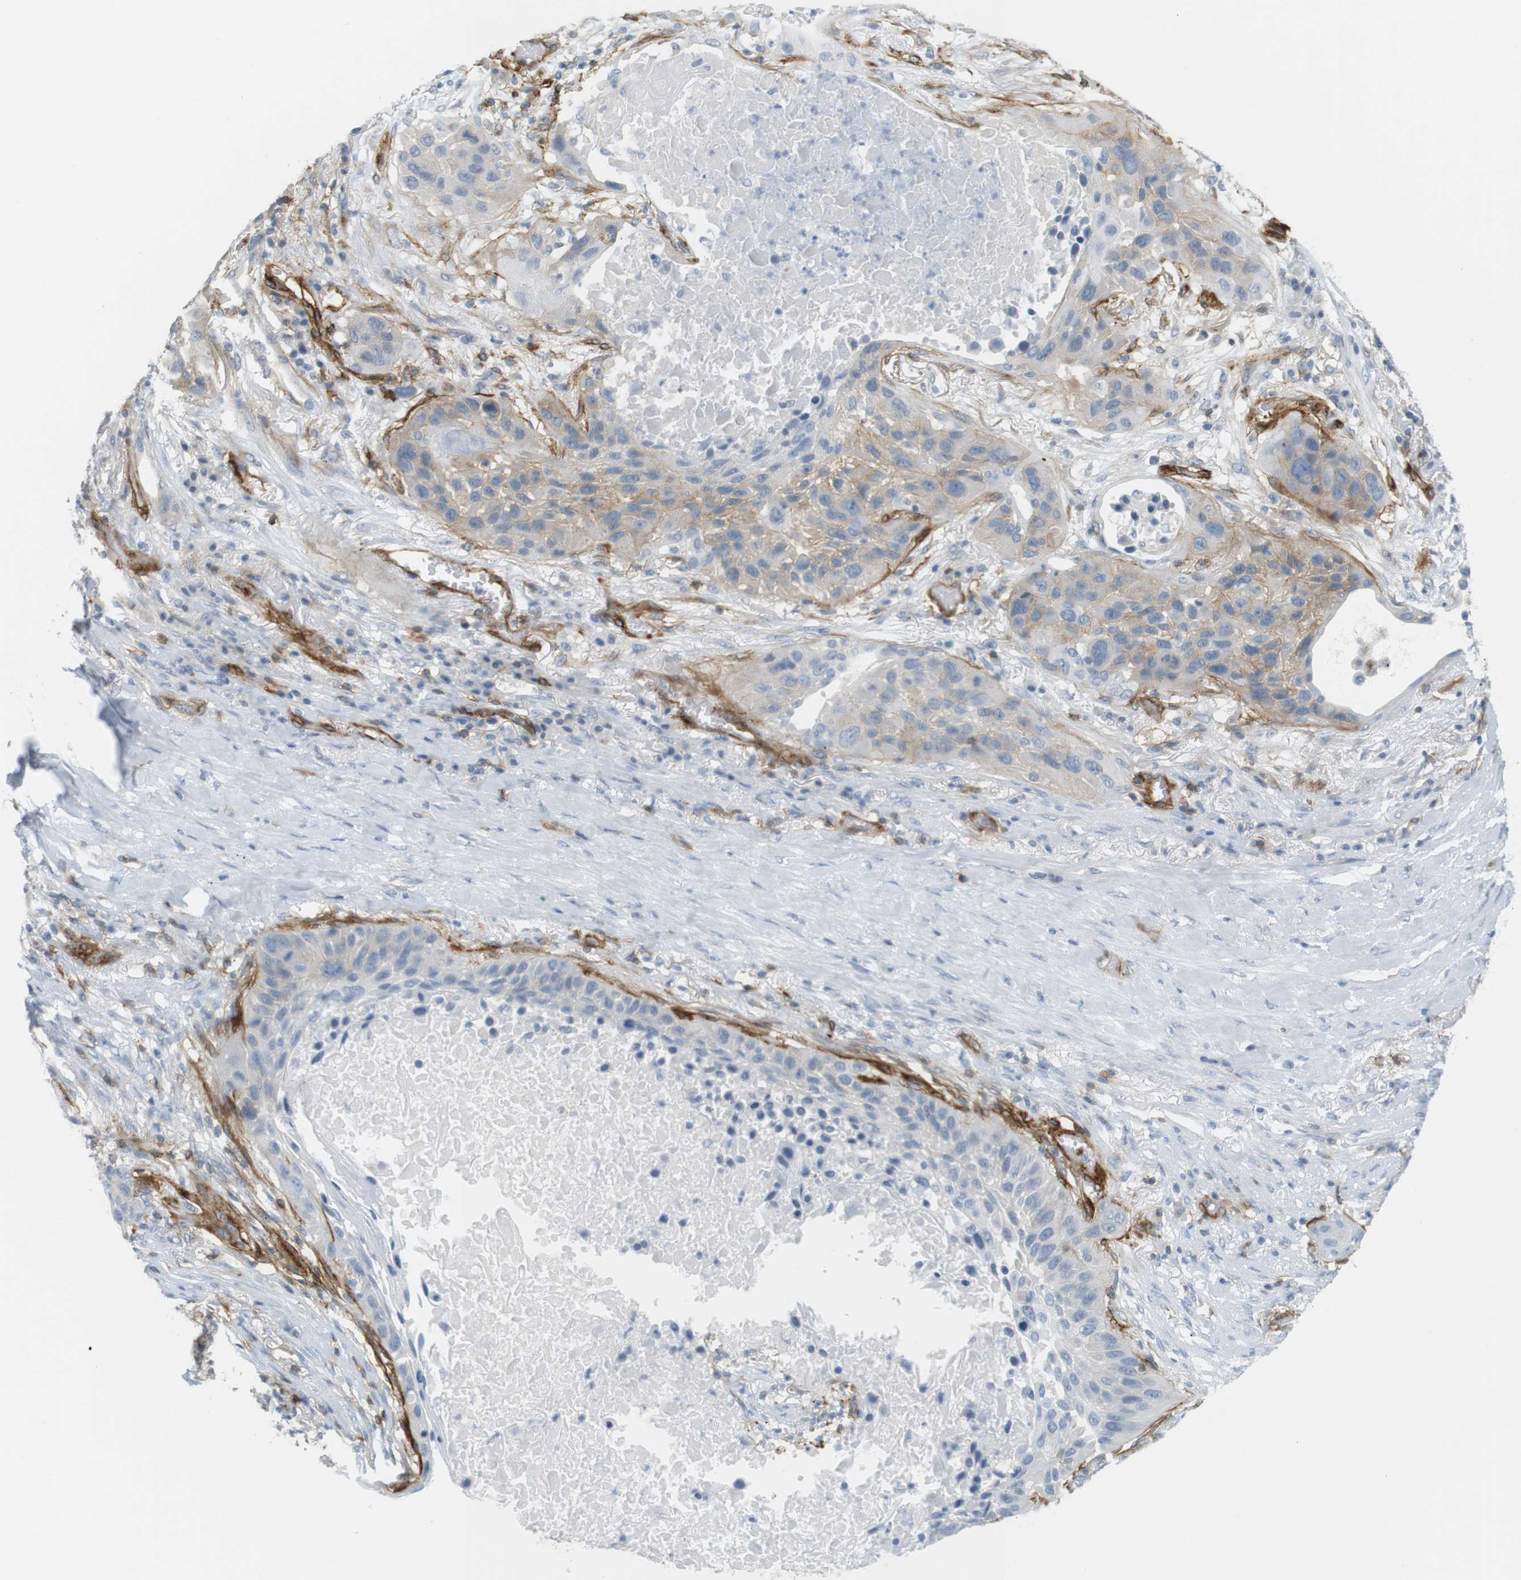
{"staining": {"intensity": "weak", "quantity": "25%-75%", "location": "cytoplasmic/membranous"}, "tissue": "lung cancer", "cell_type": "Tumor cells", "image_type": "cancer", "snomed": [{"axis": "morphology", "description": "Squamous cell carcinoma, NOS"}, {"axis": "topography", "description": "Lung"}], "caption": "Protein staining of squamous cell carcinoma (lung) tissue displays weak cytoplasmic/membranous positivity in approximately 25%-75% of tumor cells. (IHC, brightfield microscopy, high magnification).", "gene": "F2R", "patient": {"sex": "male", "age": 57}}